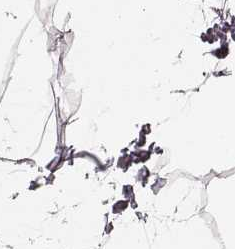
{"staining": {"intensity": "negative", "quantity": "none", "location": "none"}, "tissue": "breast", "cell_type": "Adipocytes", "image_type": "normal", "snomed": [{"axis": "morphology", "description": "Normal tissue, NOS"}, {"axis": "topography", "description": "Breast"}], "caption": "Immunohistochemical staining of unremarkable breast displays no significant expression in adipocytes. (DAB (3,3'-diaminobenzidine) IHC with hematoxylin counter stain).", "gene": "ZNF433", "patient": {"sex": "female", "age": 32}}